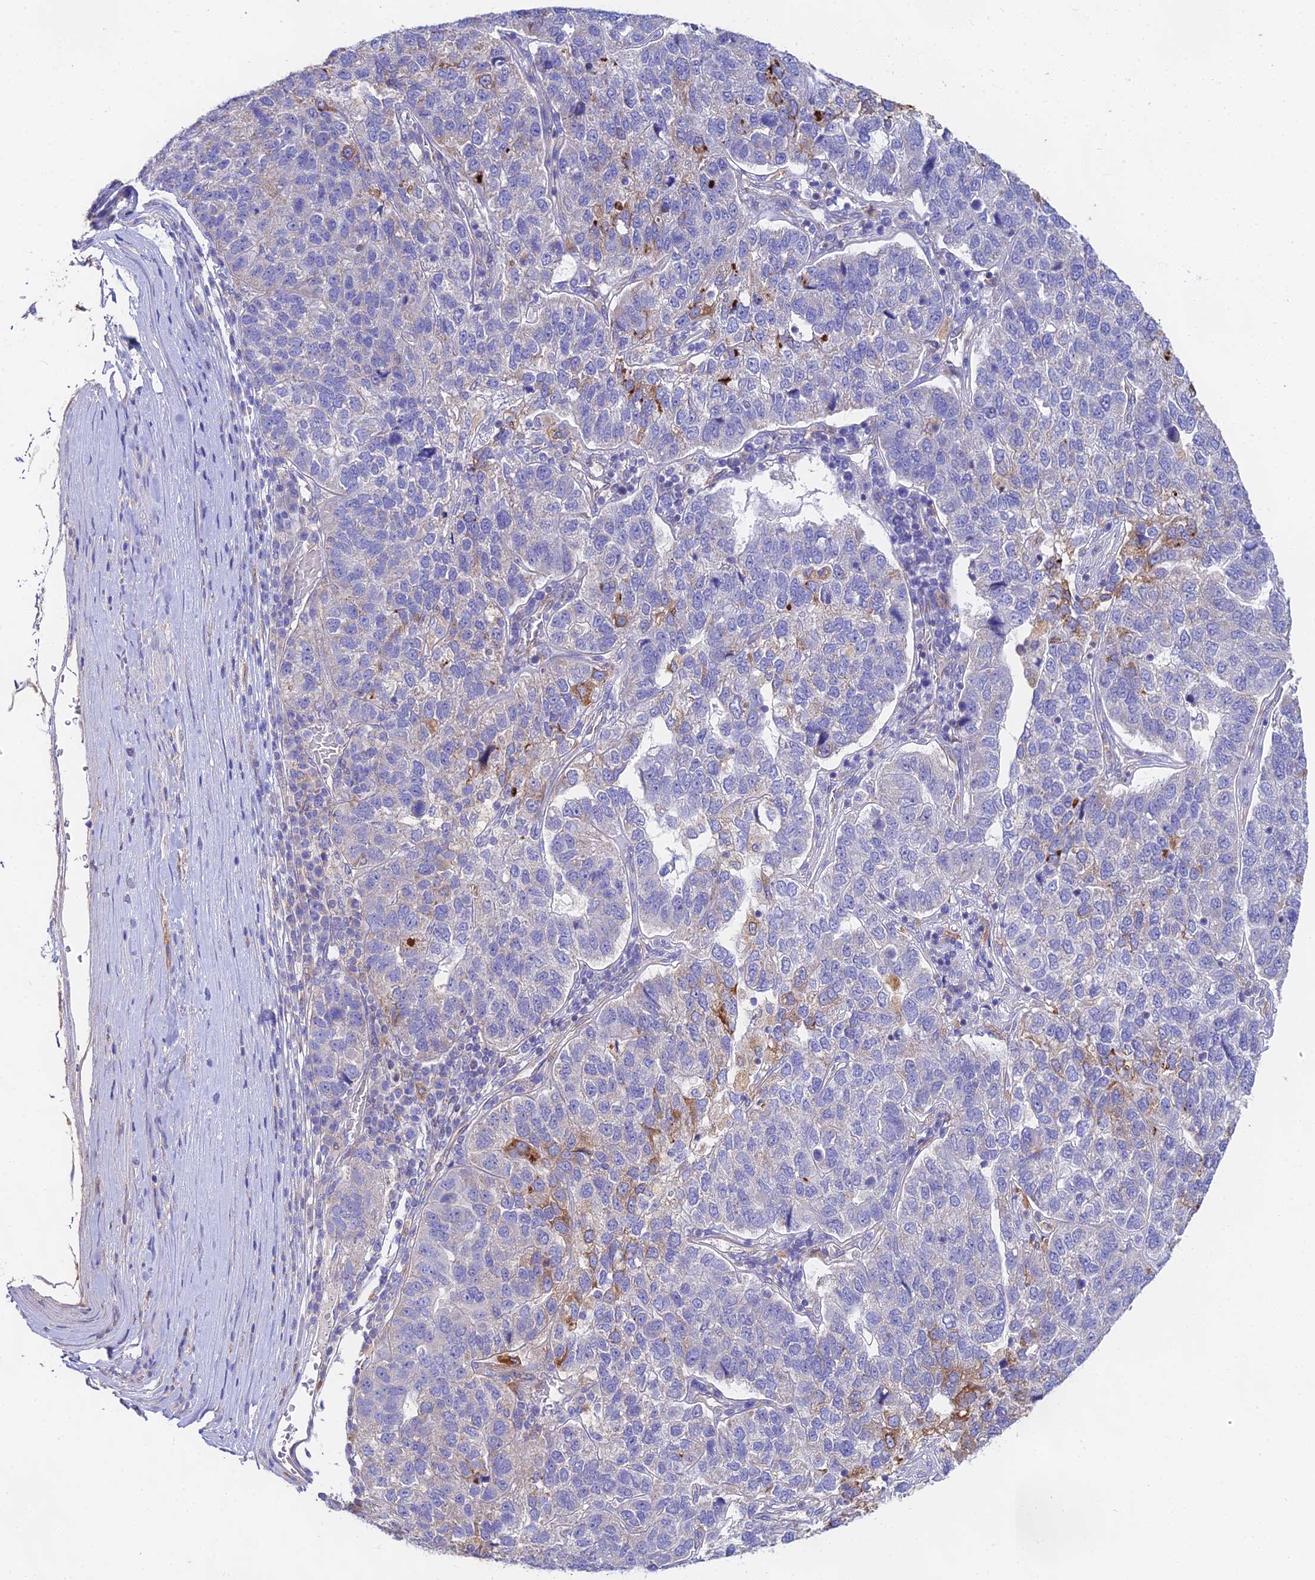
{"staining": {"intensity": "moderate", "quantity": "<25%", "location": "cytoplasmic/membranous"}, "tissue": "pancreatic cancer", "cell_type": "Tumor cells", "image_type": "cancer", "snomed": [{"axis": "morphology", "description": "Adenocarcinoma, NOS"}, {"axis": "topography", "description": "Pancreas"}], "caption": "A brown stain shows moderate cytoplasmic/membranous staining of a protein in human pancreatic adenocarcinoma tumor cells. (DAB IHC with brightfield microscopy, high magnification).", "gene": "PPP2R2C", "patient": {"sex": "female", "age": 61}}